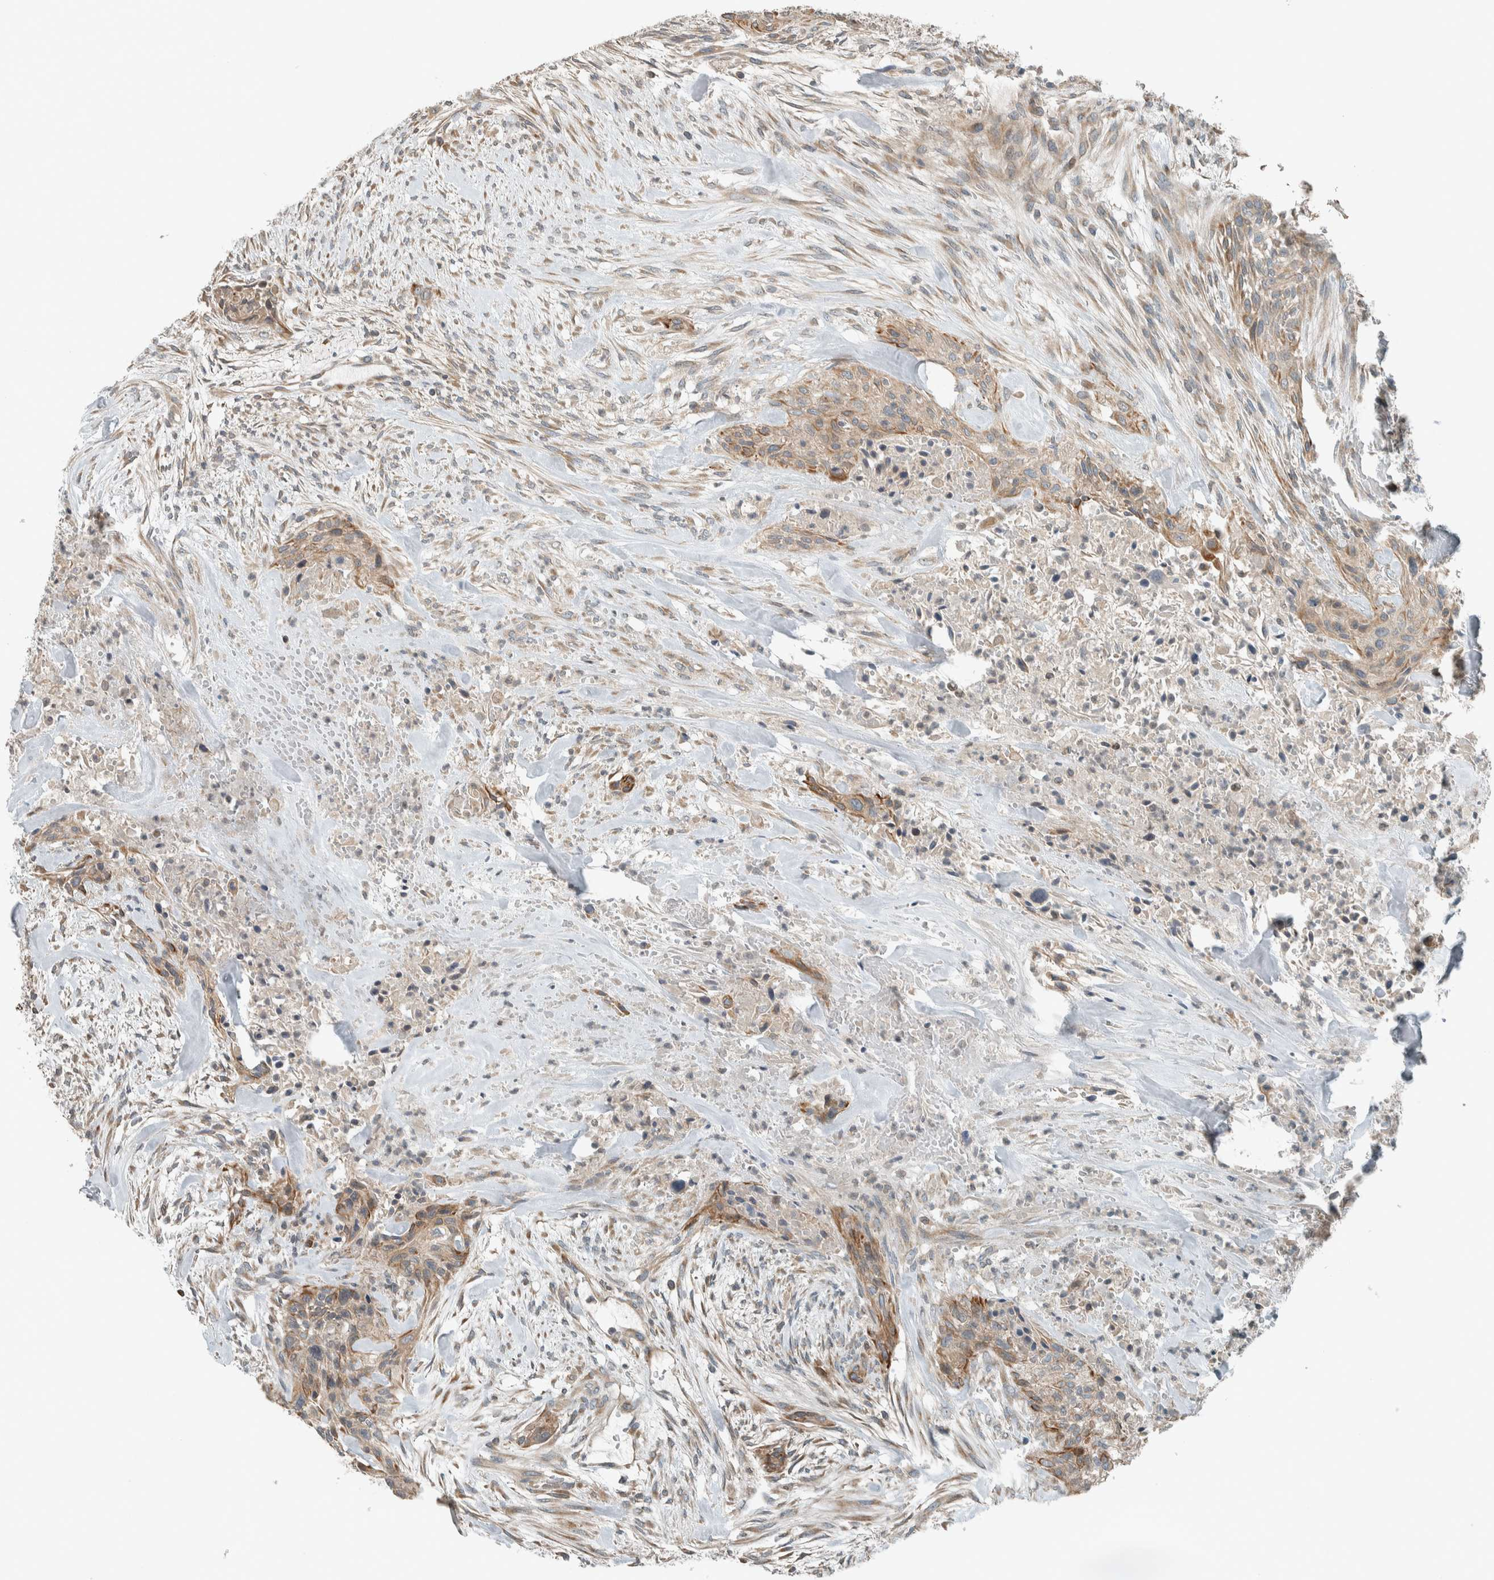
{"staining": {"intensity": "moderate", "quantity": ">75%", "location": "cytoplasmic/membranous"}, "tissue": "urothelial cancer", "cell_type": "Tumor cells", "image_type": "cancer", "snomed": [{"axis": "morphology", "description": "Urothelial carcinoma, High grade"}, {"axis": "topography", "description": "Urinary bladder"}], "caption": "Immunohistochemical staining of human urothelial cancer demonstrates medium levels of moderate cytoplasmic/membranous staining in approximately >75% of tumor cells. The protein is stained brown, and the nuclei are stained in blue (DAB (3,3'-diaminobenzidine) IHC with brightfield microscopy, high magnification).", "gene": "SEL1L", "patient": {"sex": "male", "age": 35}}